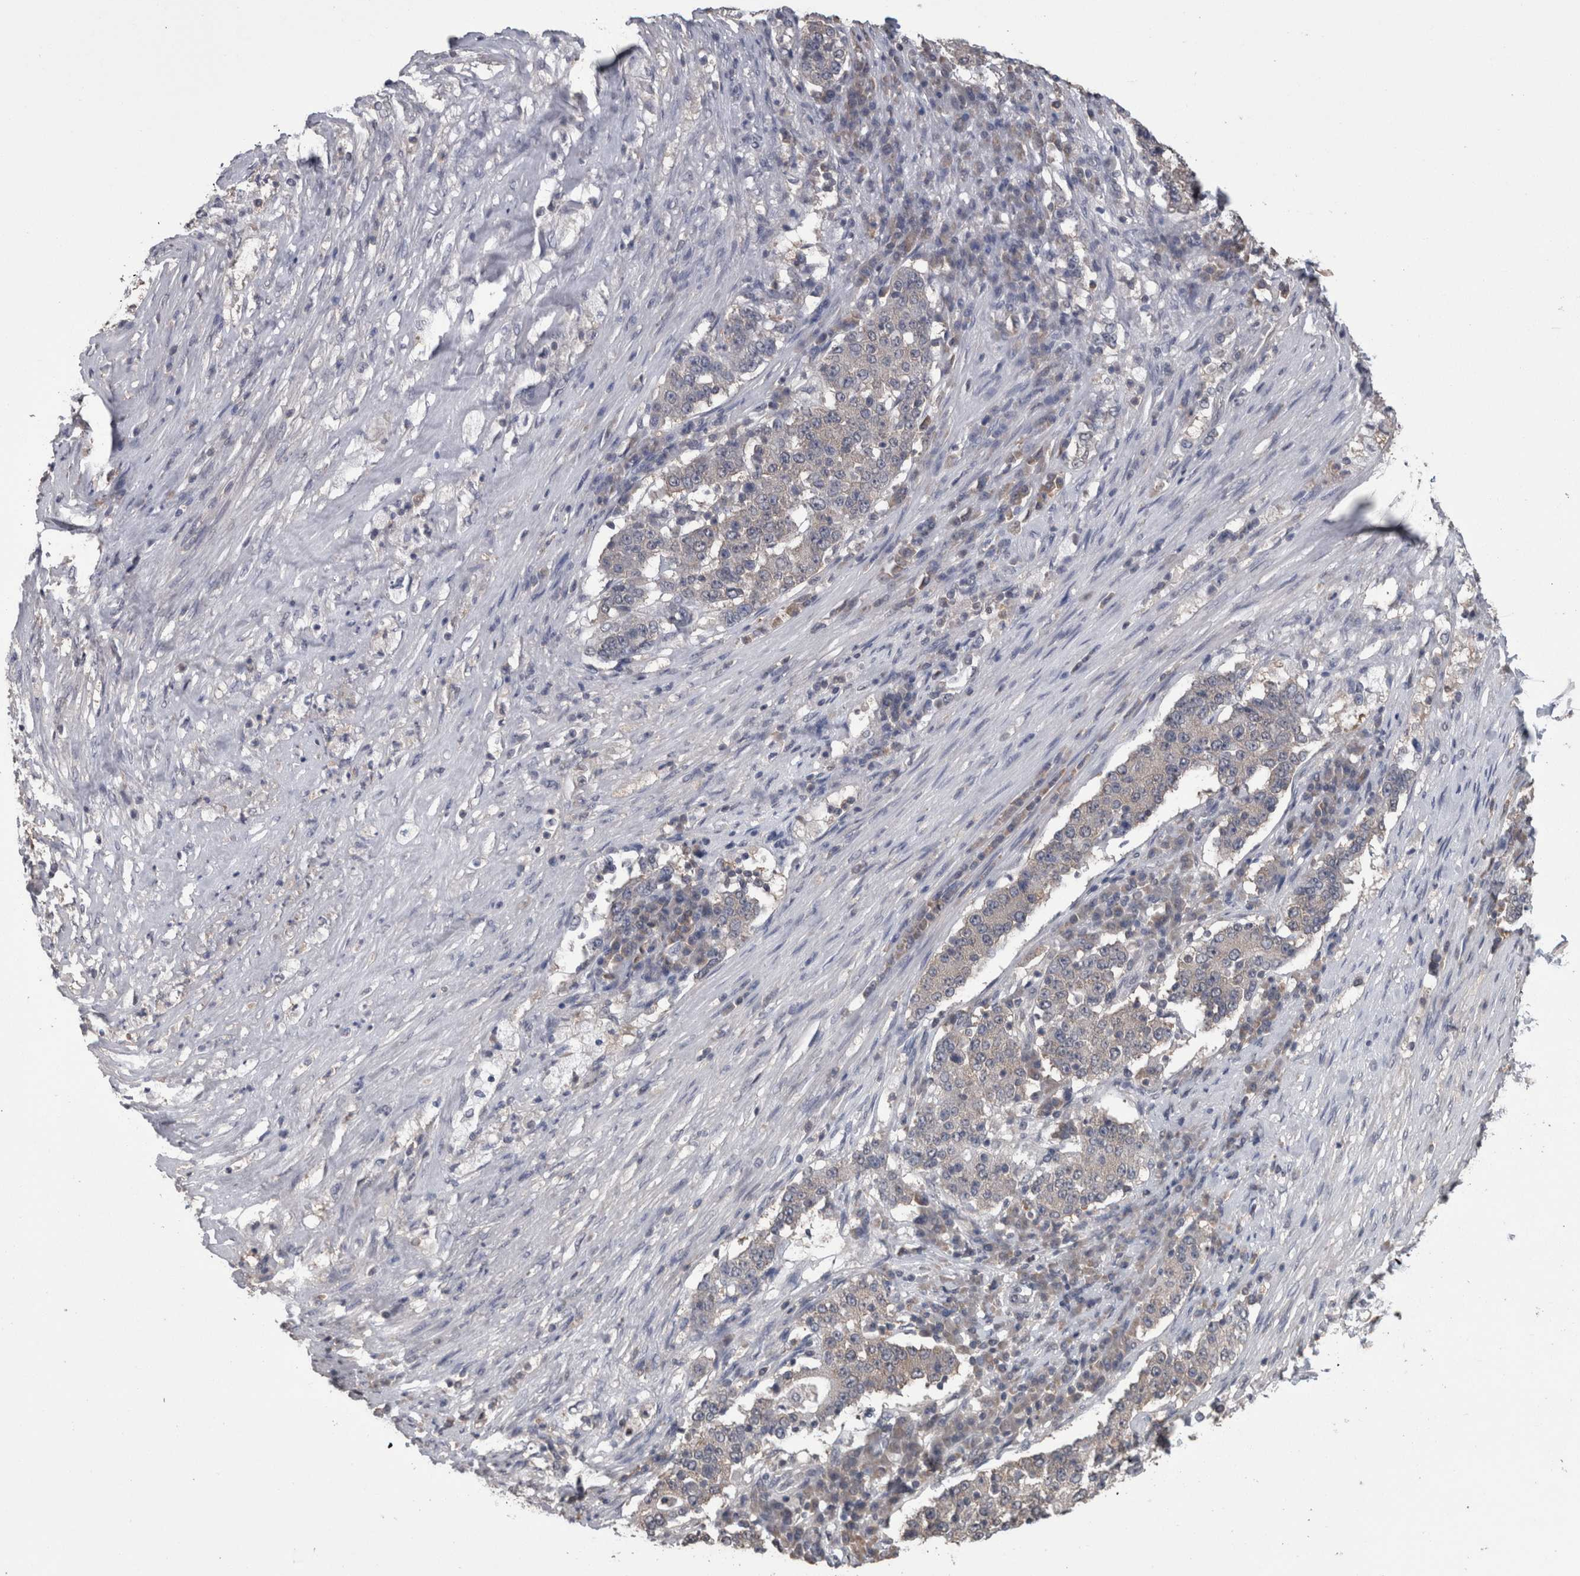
{"staining": {"intensity": "negative", "quantity": "none", "location": "none"}, "tissue": "stomach cancer", "cell_type": "Tumor cells", "image_type": "cancer", "snomed": [{"axis": "morphology", "description": "Adenocarcinoma, NOS"}, {"axis": "topography", "description": "Stomach"}], "caption": "The photomicrograph shows no significant expression in tumor cells of stomach cancer (adenocarcinoma).", "gene": "DDX6", "patient": {"sex": "male", "age": 59}}